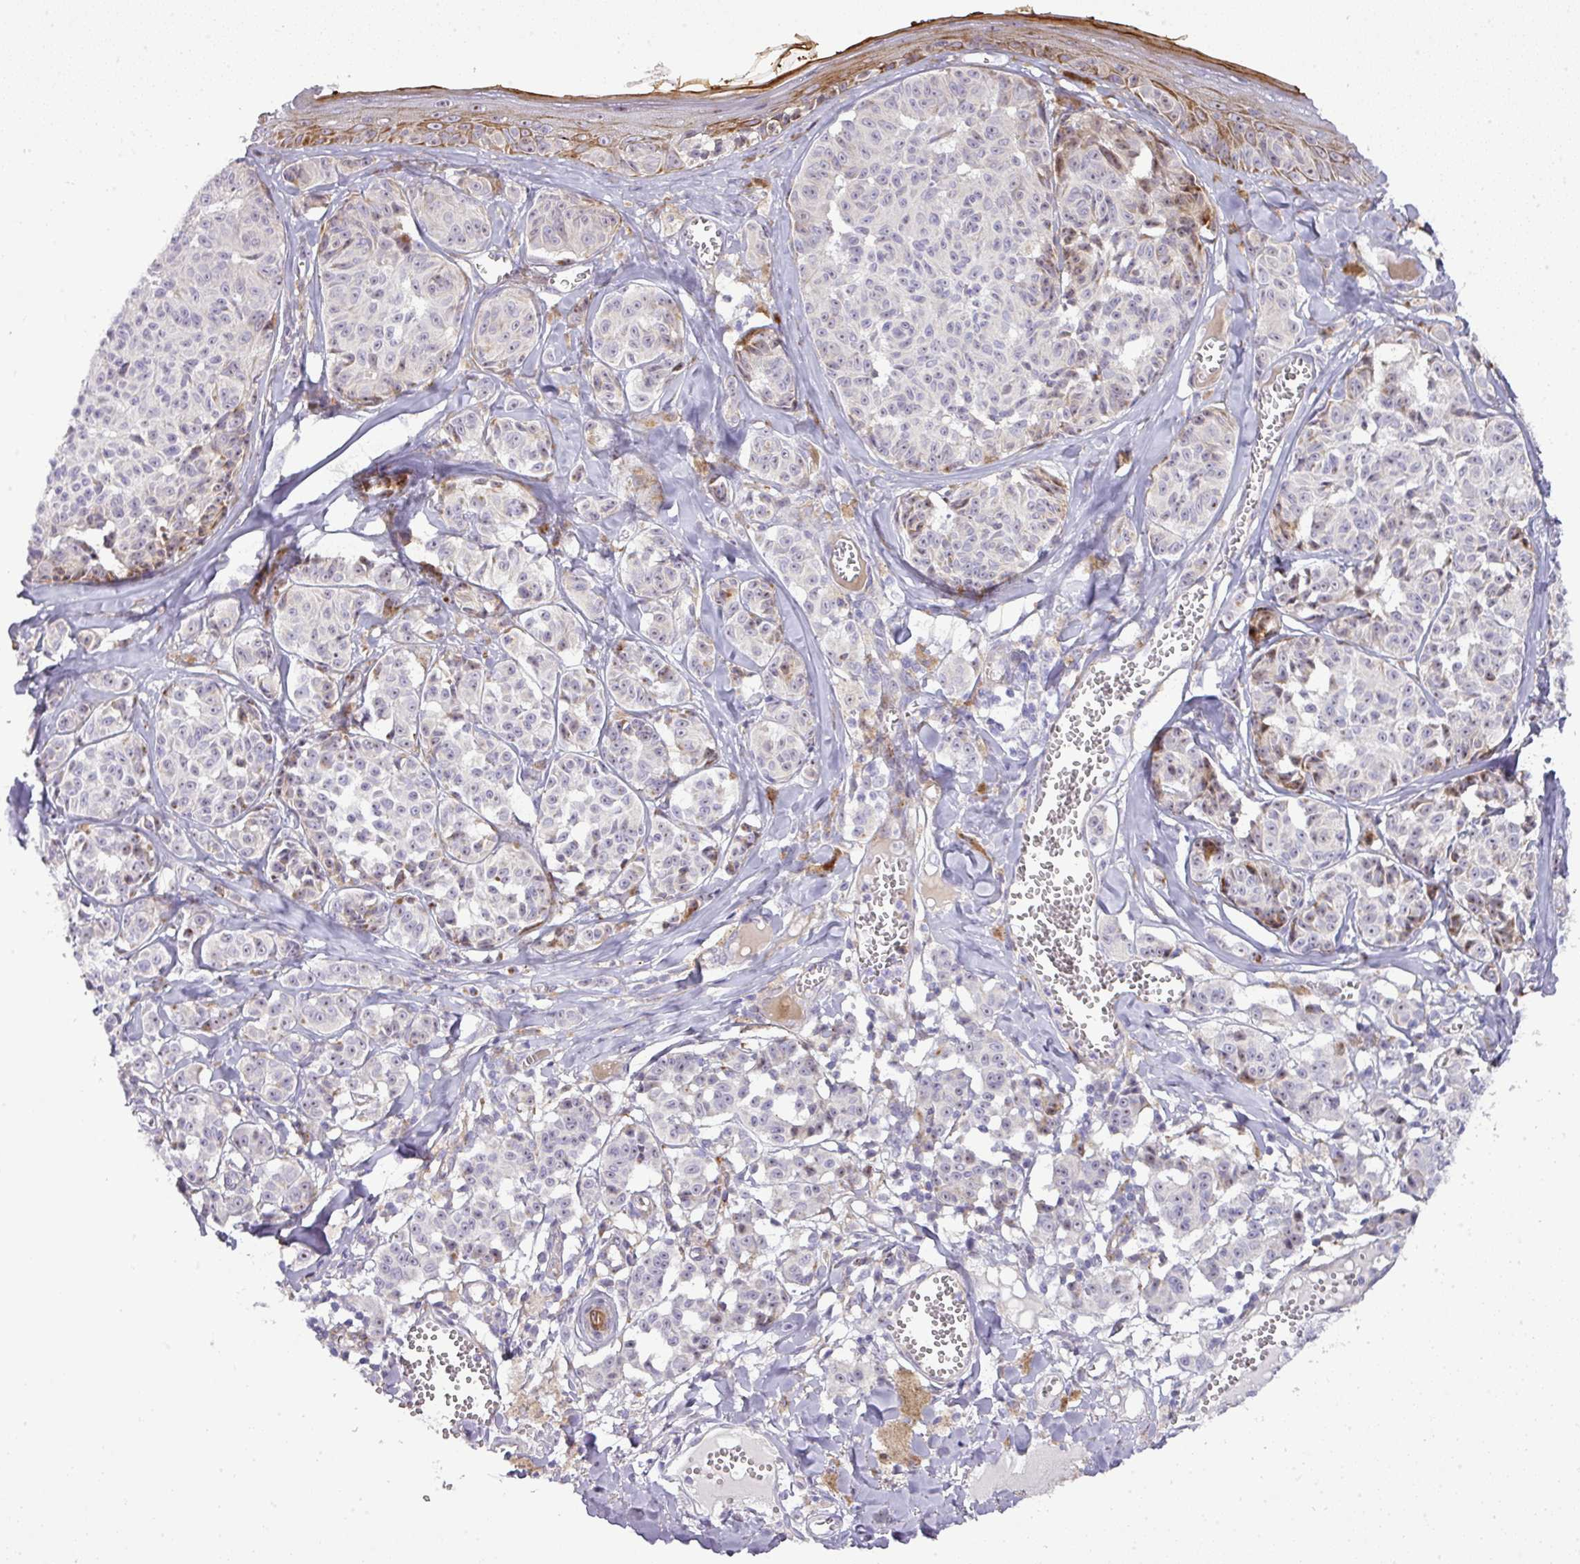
{"staining": {"intensity": "negative", "quantity": "none", "location": "none"}, "tissue": "melanoma", "cell_type": "Tumor cells", "image_type": "cancer", "snomed": [{"axis": "morphology", "description": "Malignant melanoma, NOS"}, {"axis": "topography", "description": "Skin"}], "caption": "Tumor cells show no significant positivity in malignant melanoma.", "gene": "ATP6V1F", "patient": {"sex": "female", "age": 43}}